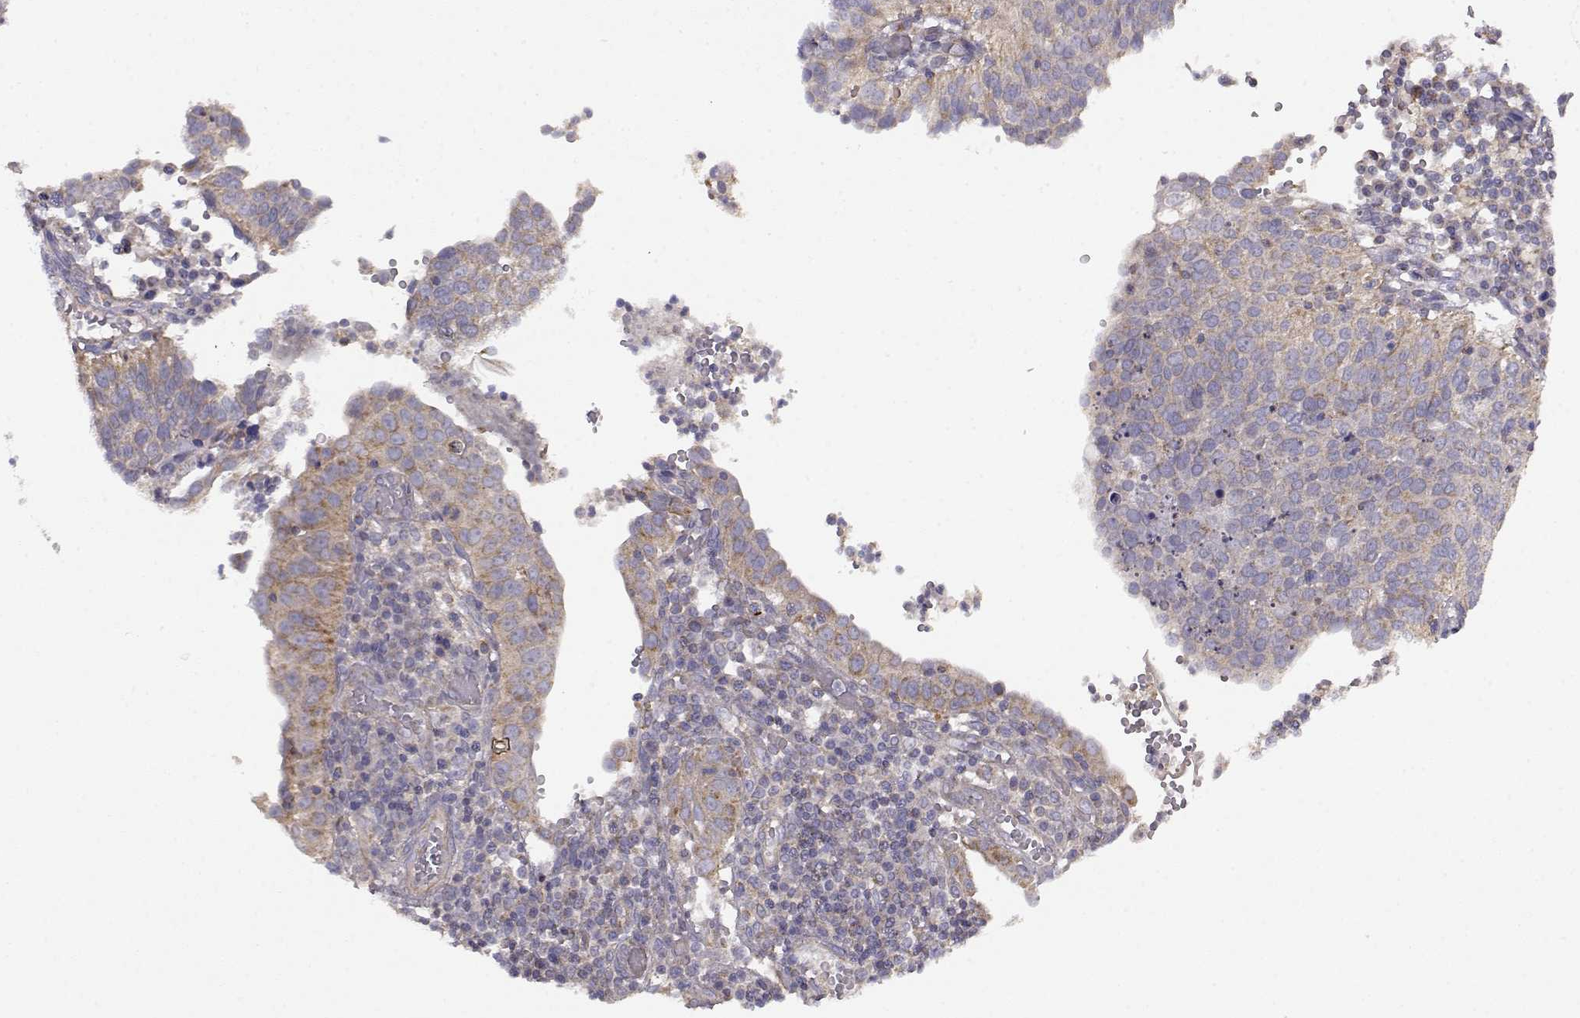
{"staining": {"intensity": "weak", "quantity": "25%-75%", "location": "cytoplasmic/membranous"}, "tissue": "cervical cancer", "cell_type": "Tumor cells", "image_type": "cancer", "snomed": [{"axis": "morphology", "description": "Squamous cell carcinoma, NOS"}, {"axis": "topography", "description": "Cervix"}], "caption": "Immunohistochemical staining of human squamous cell carcinoma (cervical) demonstrates weak cytoplasmic/membranous protein expression in about 25%-75% of tumor cells. The protein of interest is shown in brown color, while the nuclei are stained blue.", "gene": "DDC", "patient": {"sex": "female", "age": 39}}